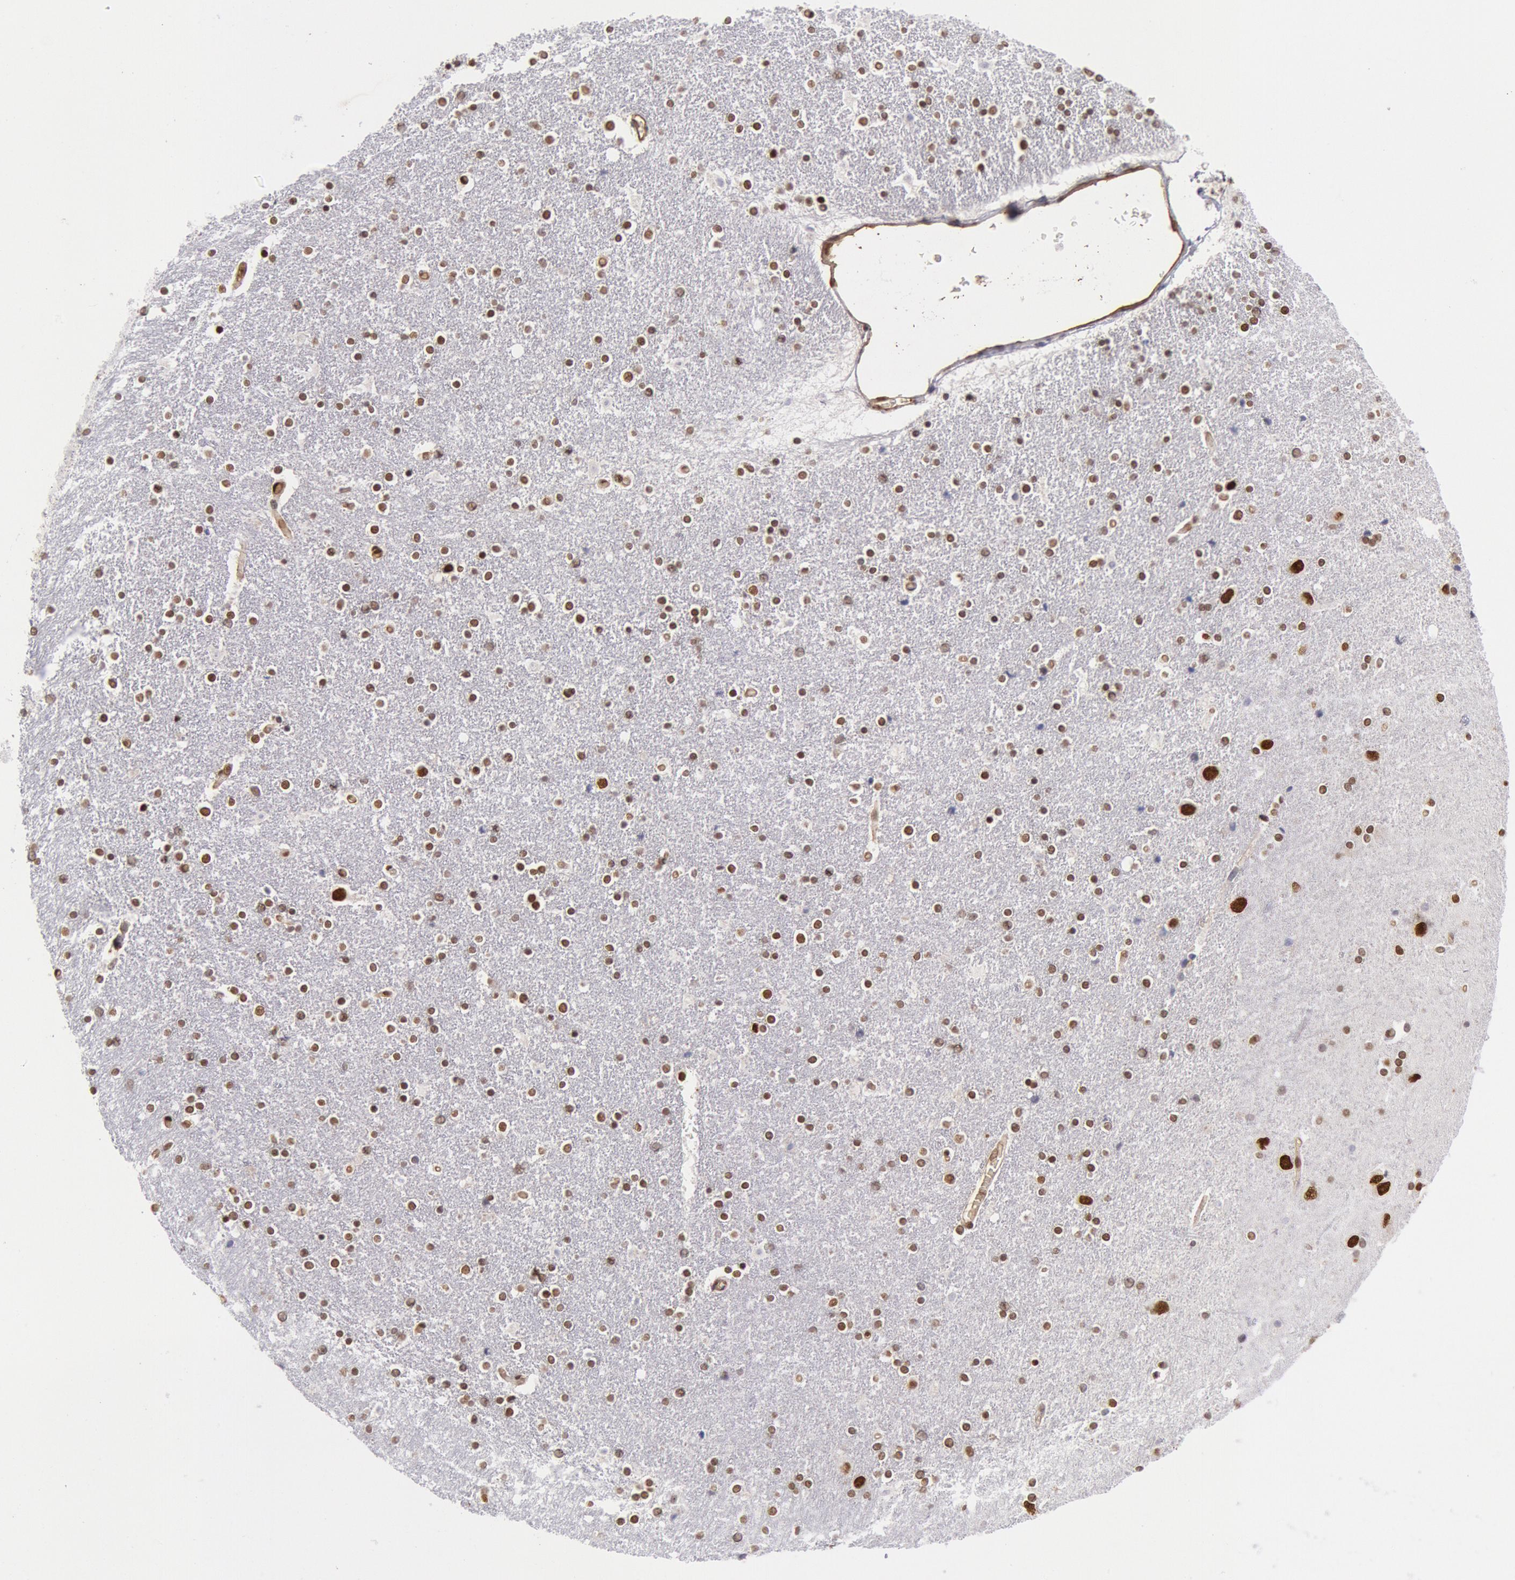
{"staining": {"intensity": "strong", "quantity": ">75%", "location": "nuclear"}, "tissue": "caudate", "cell_type": "Glial cells", "image_type": "normal", "snomed": [{"axis": "morphology", "description": "Normal tissue, NOS"}, {"axis": "topography", "description": "Lateral ventricle wall"}], "caption": "Immunohistochemical staining of benign human caudate demonstrates >75% levels of strong nuclear protein staining in approximately >75% of glial cells.", "gene": "CDKN2B", "patient": {"sex": "female", "age": 54}}